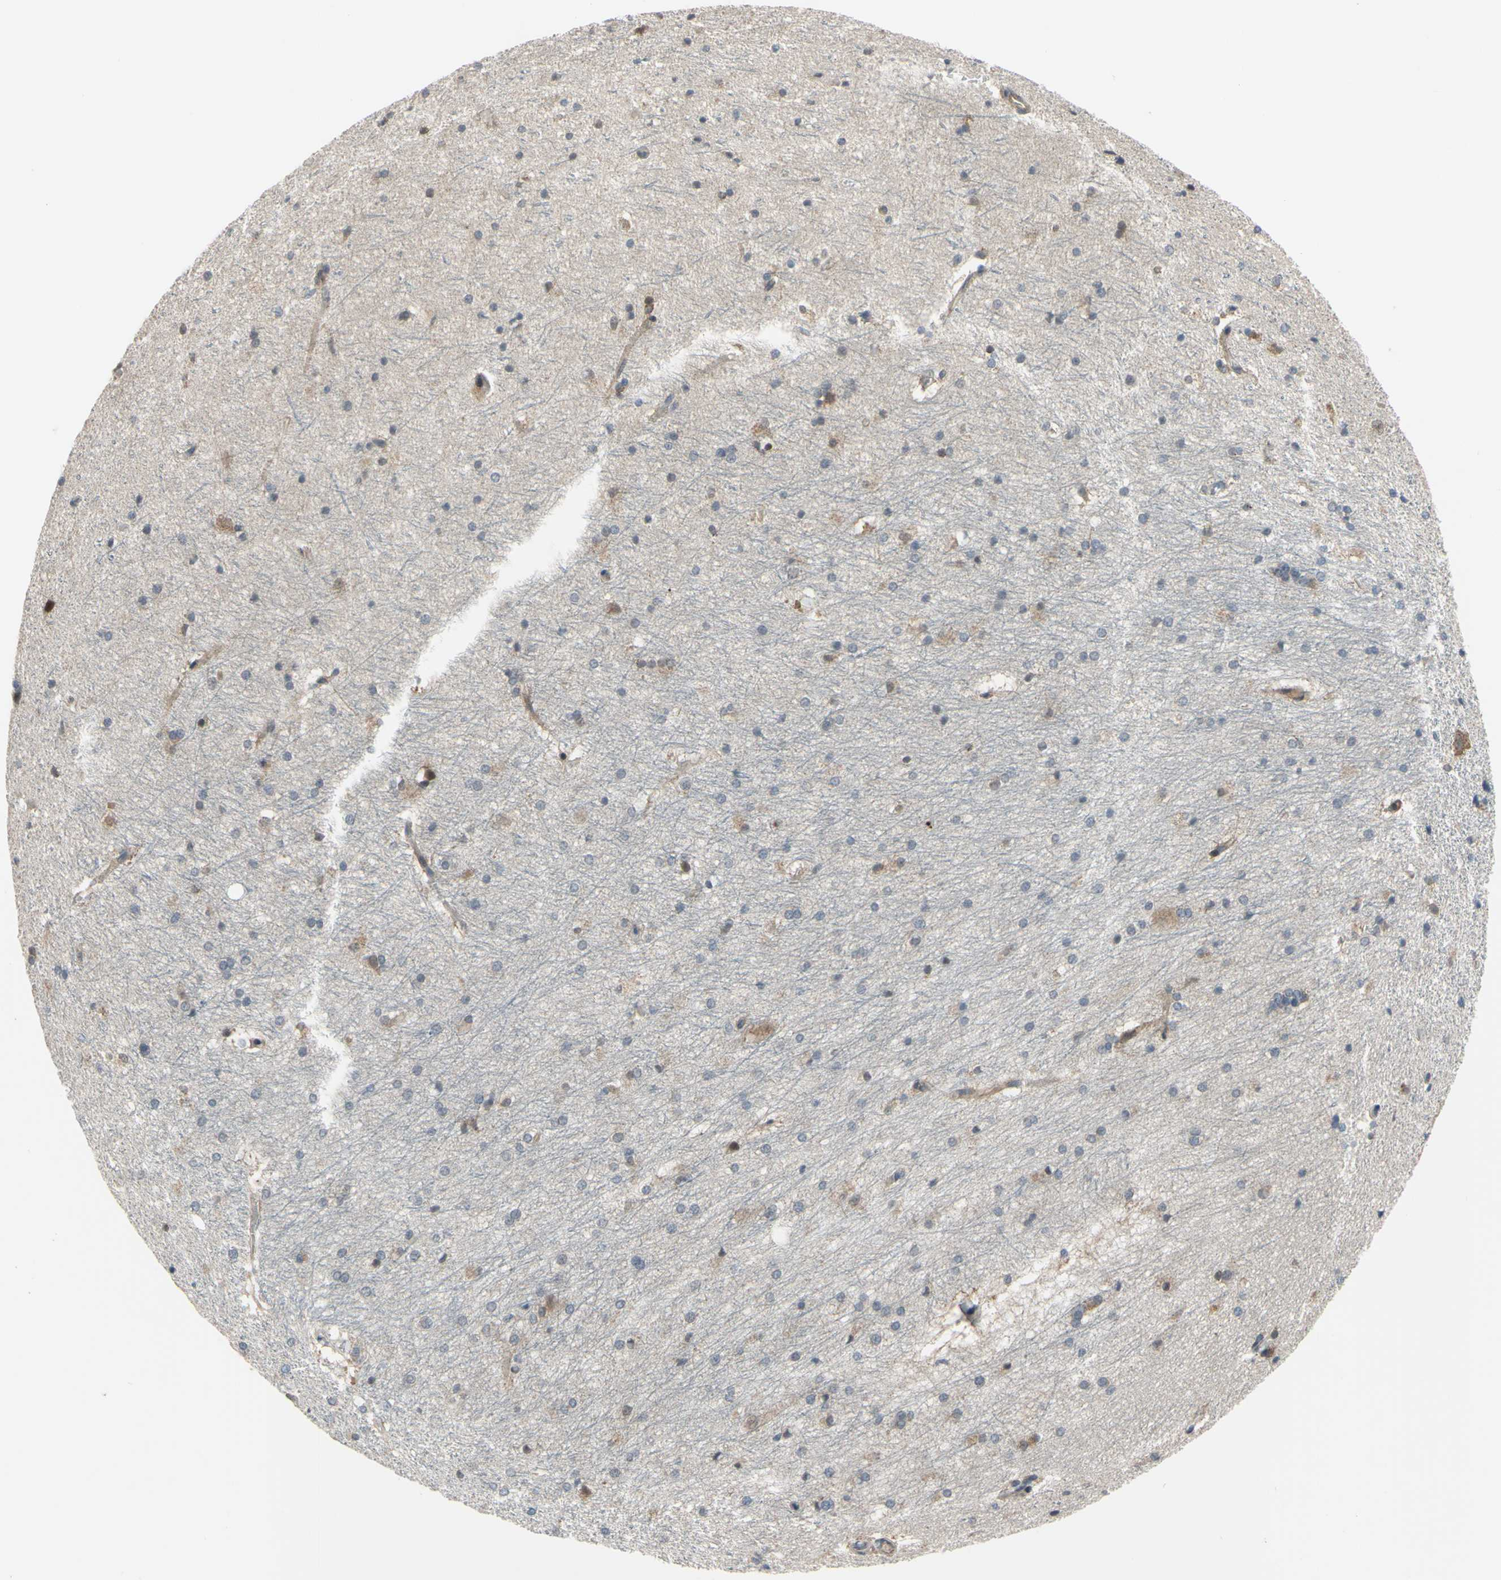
{"staining": {"intensity": "weak", "quantity": "25%-75%", "location": "cytoplasmic/membranous,nuclear"}, "tissue": "hippocampus", "cell_type": "Glial cells", "image_type": "normal", "snomed": [{"axis": "morphology", "description": "Normal tissue, NOS"}, {"axis": "topography", "description": "Hippocampus"}], "caption": "Protein staining demonstrates weak cytoplasmic/membranous,nuclear expression in approximately 25%-75% of glial cells in normal hippocampus.", "gene": "COMMD9", "patient": {"sex": "female", "age": 19}}